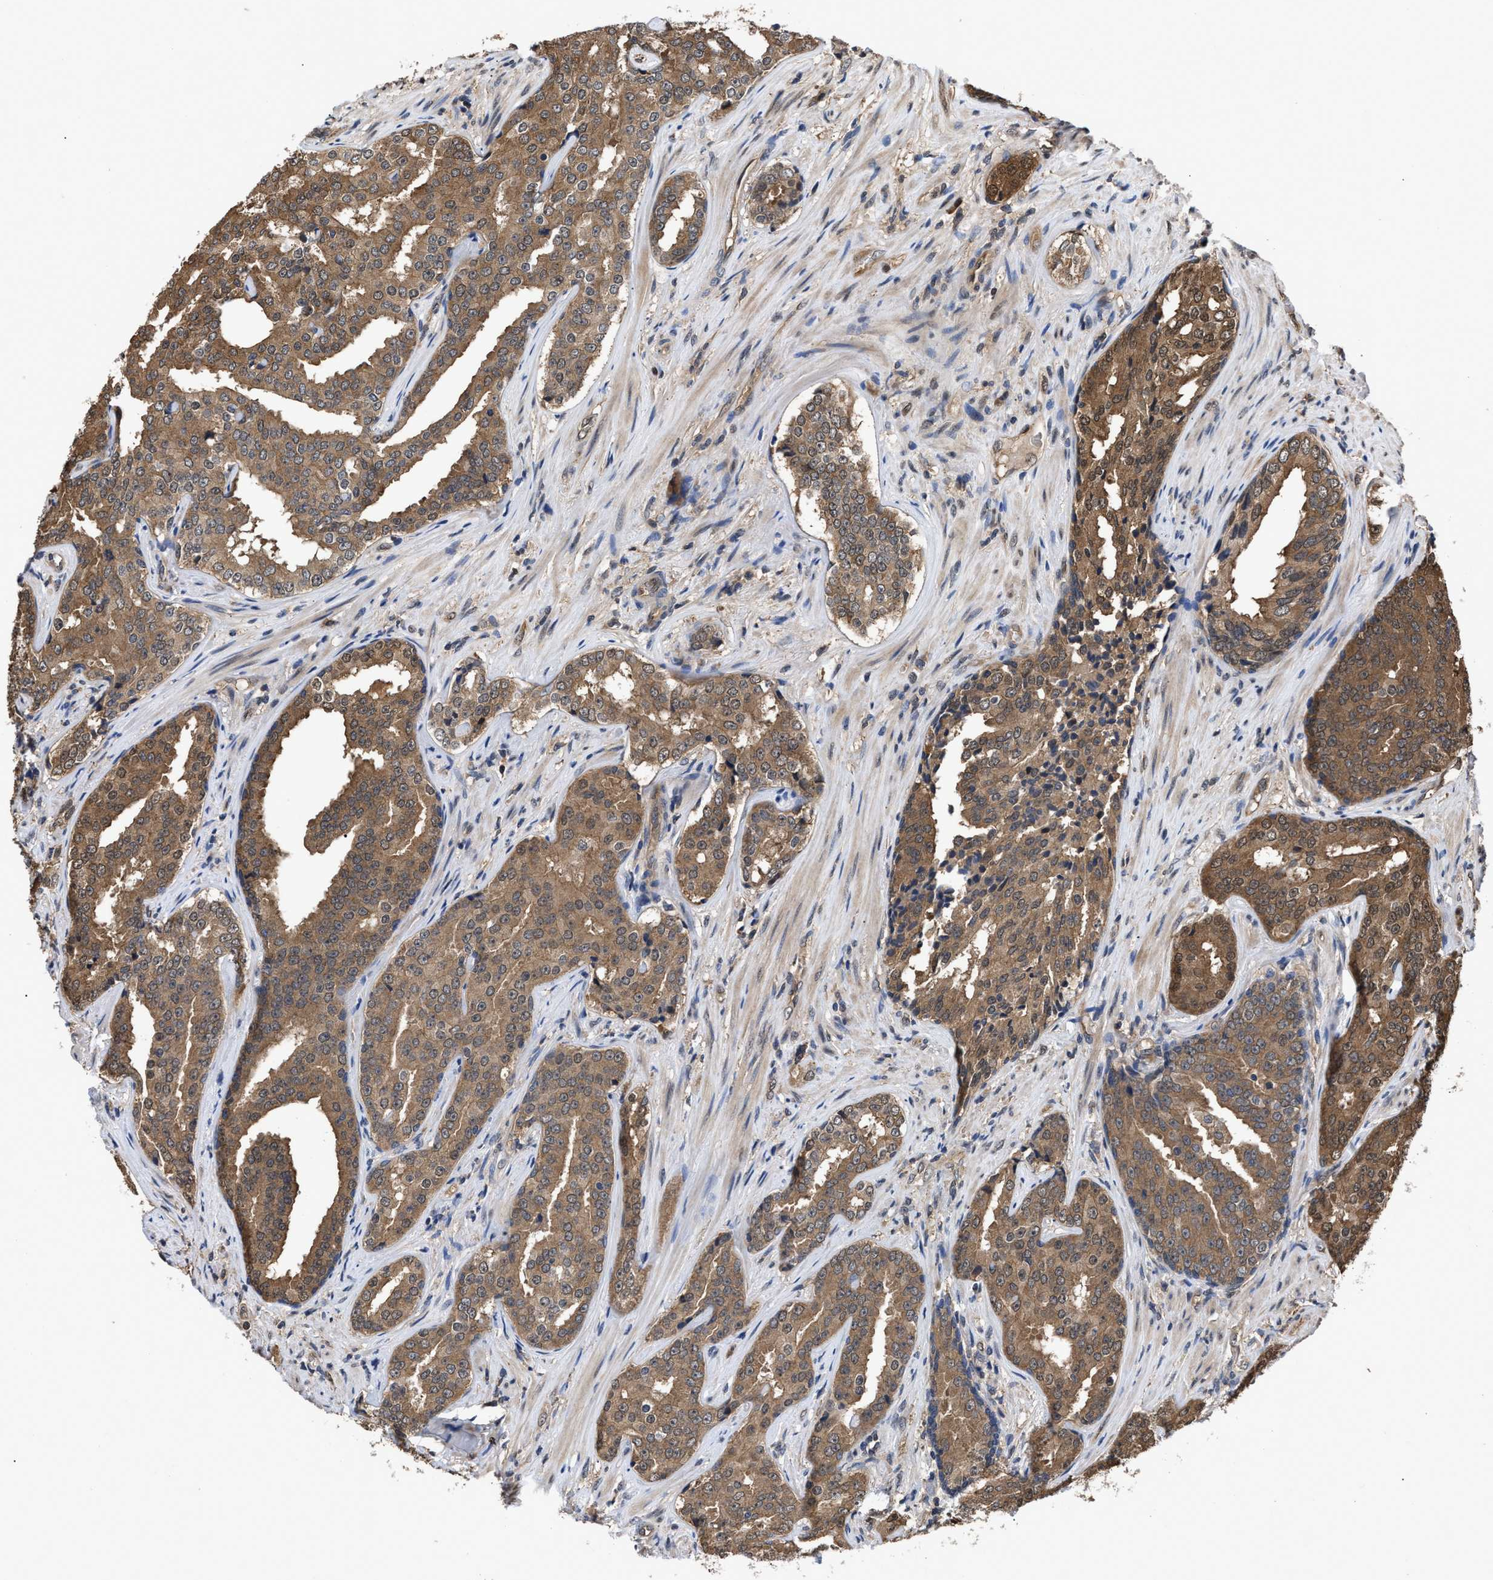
{"staining": {"intensity": "moderate", "quantity": ">75%", "location": "cytoplasmic/membranous"}, "tissue": "prostate cancer", "cell_type": "Tumor cells", "image_type": "cancer", "snomed": [{"axis": "morphology", "description": "Adenocarcinoma, High grade"}, {"axis": "topography", "description": "Prostate"}], "caption": "DAB (3,3'-diaminobenzidine) immunohistochemical staining of human prostate high-grade adenocarcinoma reveals moderate cytoplasmic/membranous protein expression in about >75% of tumor cells.", "gene": "SCAI", "patient": {"sex": "male", "age": 71}}